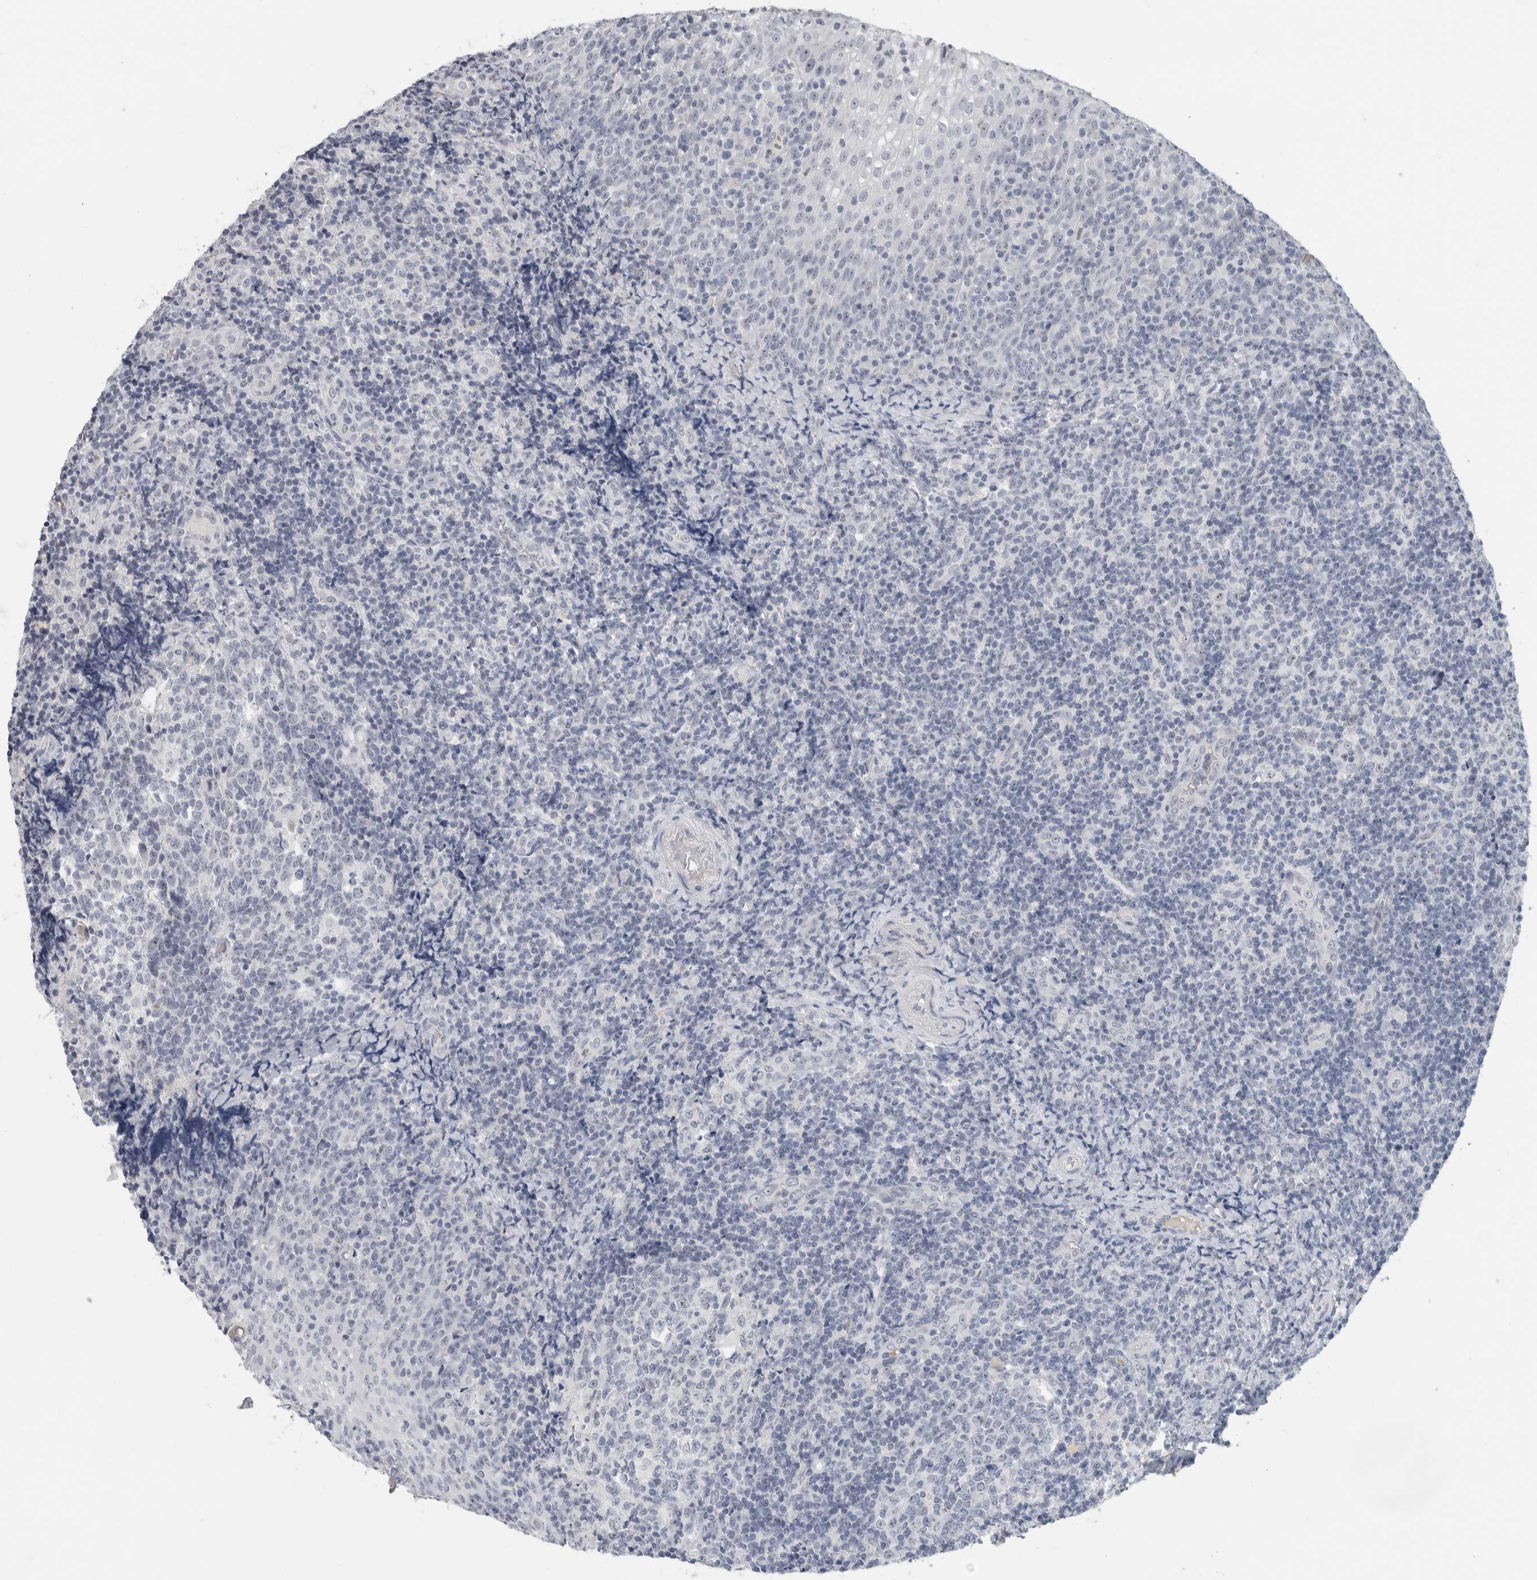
{"staining": {"intensity": "negative", "quantity": "none", "location": "none"}, "tissue": "tonsil", "cell_type": "Germinal center cells", "image_type": "normal", "snomed": [{"axis": "morphology", "description": "Normal tissue, NOS"}, {"axis": "topography", "description": "Tonsil"}], "caption": "IHC photomicrograph of normal tonsil: human tonsil stained with DAB shows no significant protein positivity in germinal center cells. The staining was performed using DAB to visualize the protein expression in brown, while the nuclei were stained in blue with hematoxylin (Magnification: 20x).", "gene": "FMR1NB", "patient": {"sex": "female", "age": 19}}